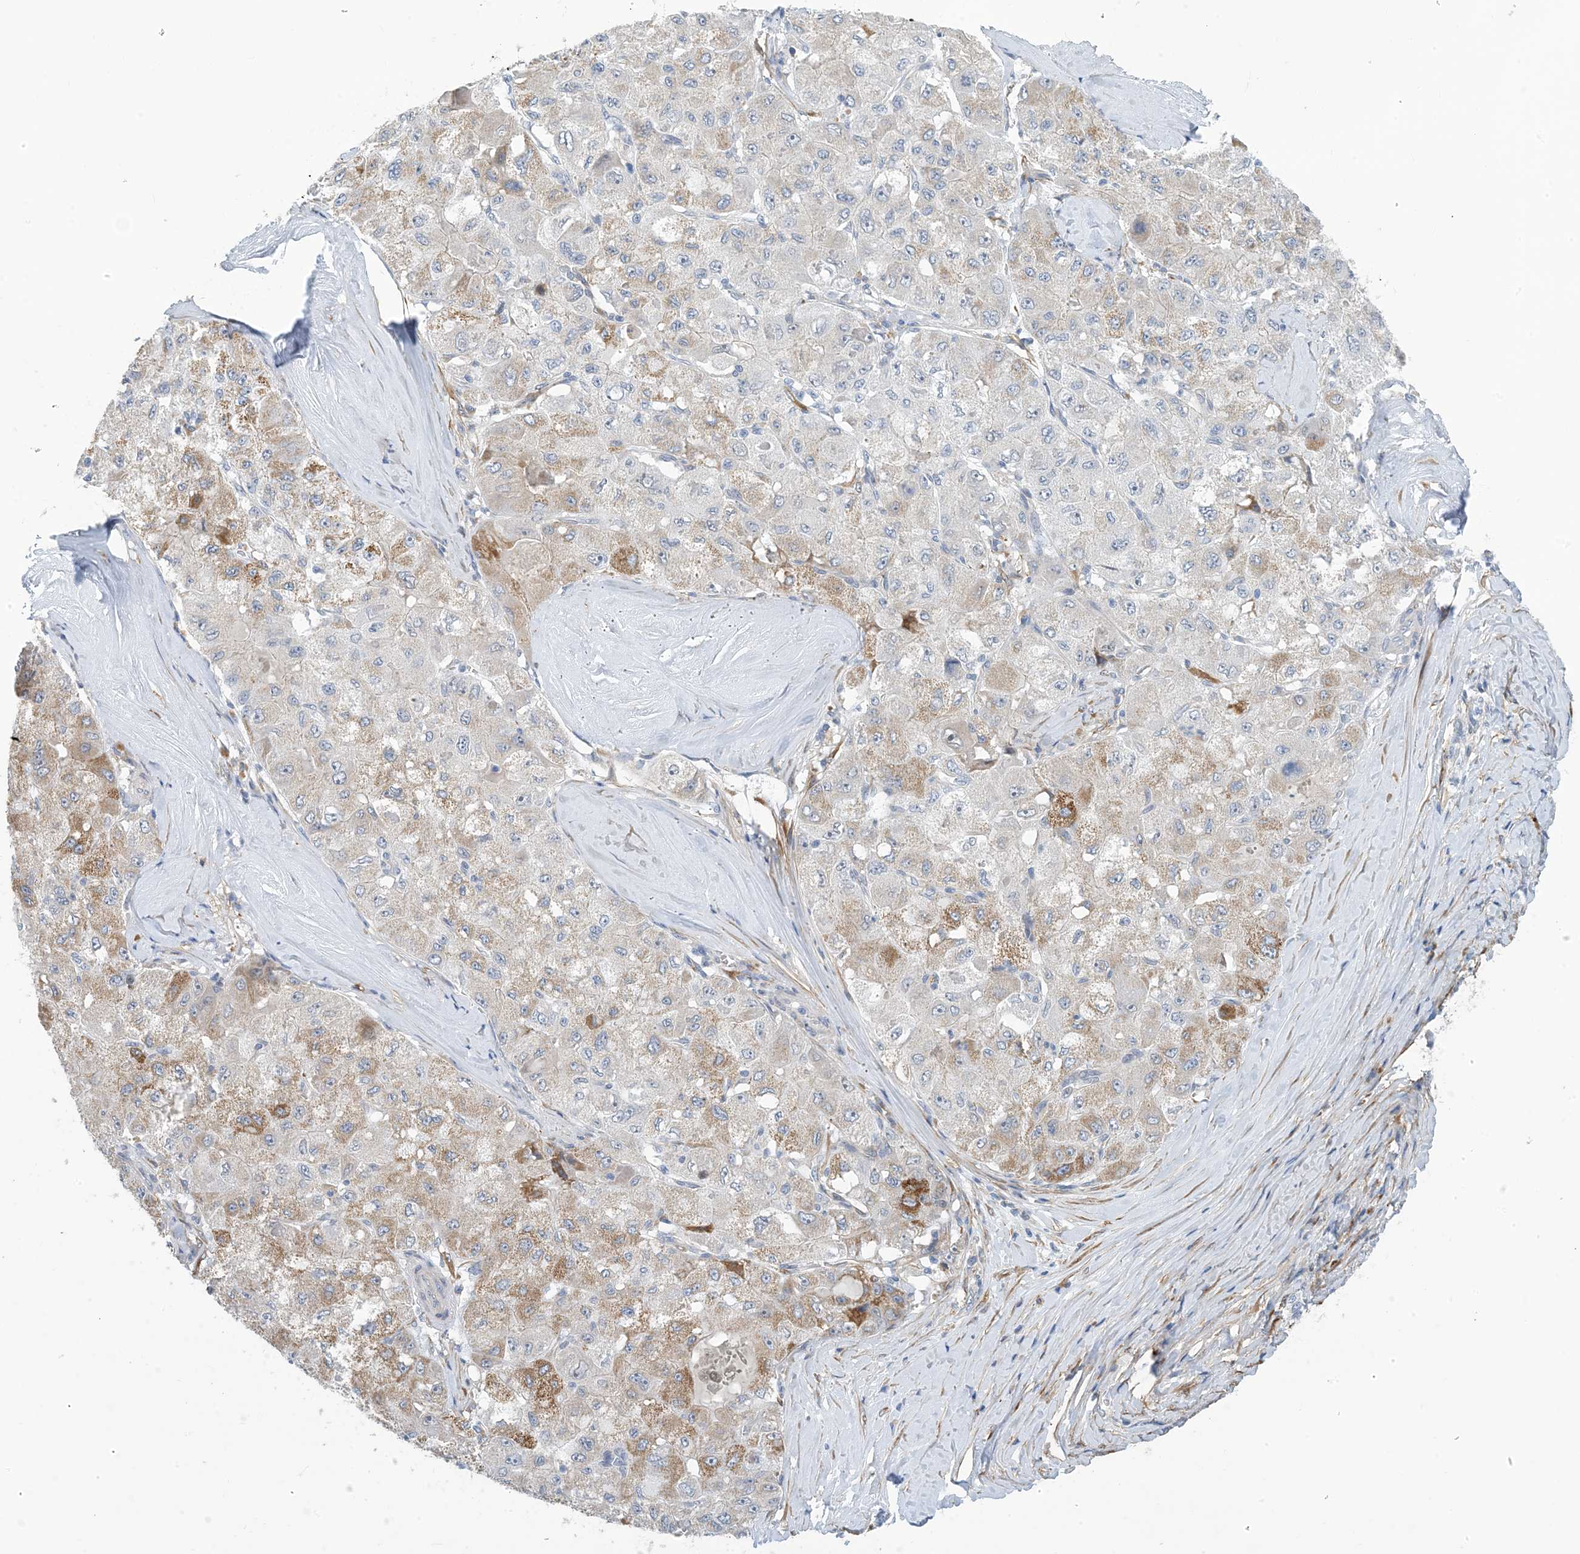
{"staining": {"intensity": "moderate", "quantity": "<25%", "location": "cytoplasmic/membranous"}, "tissue": "liver cancer", "cell_type": "Tumor cells", "image_type": "cancer", "snomed": [{"axis": "morphology", "description": "Carcinoma, Hepatocellular, NOS"}, {"axis": "topography", "description": "Liver"}], "caption": "The photomicrograph reveals a brown stain indicating the presence of a protein in the cytoplasmic/membranous of tumor cells in liver cancer (hepatocellular carcinoma).", "gene": "EIF2A", "patient": {"sex": "male", "age": 80}}